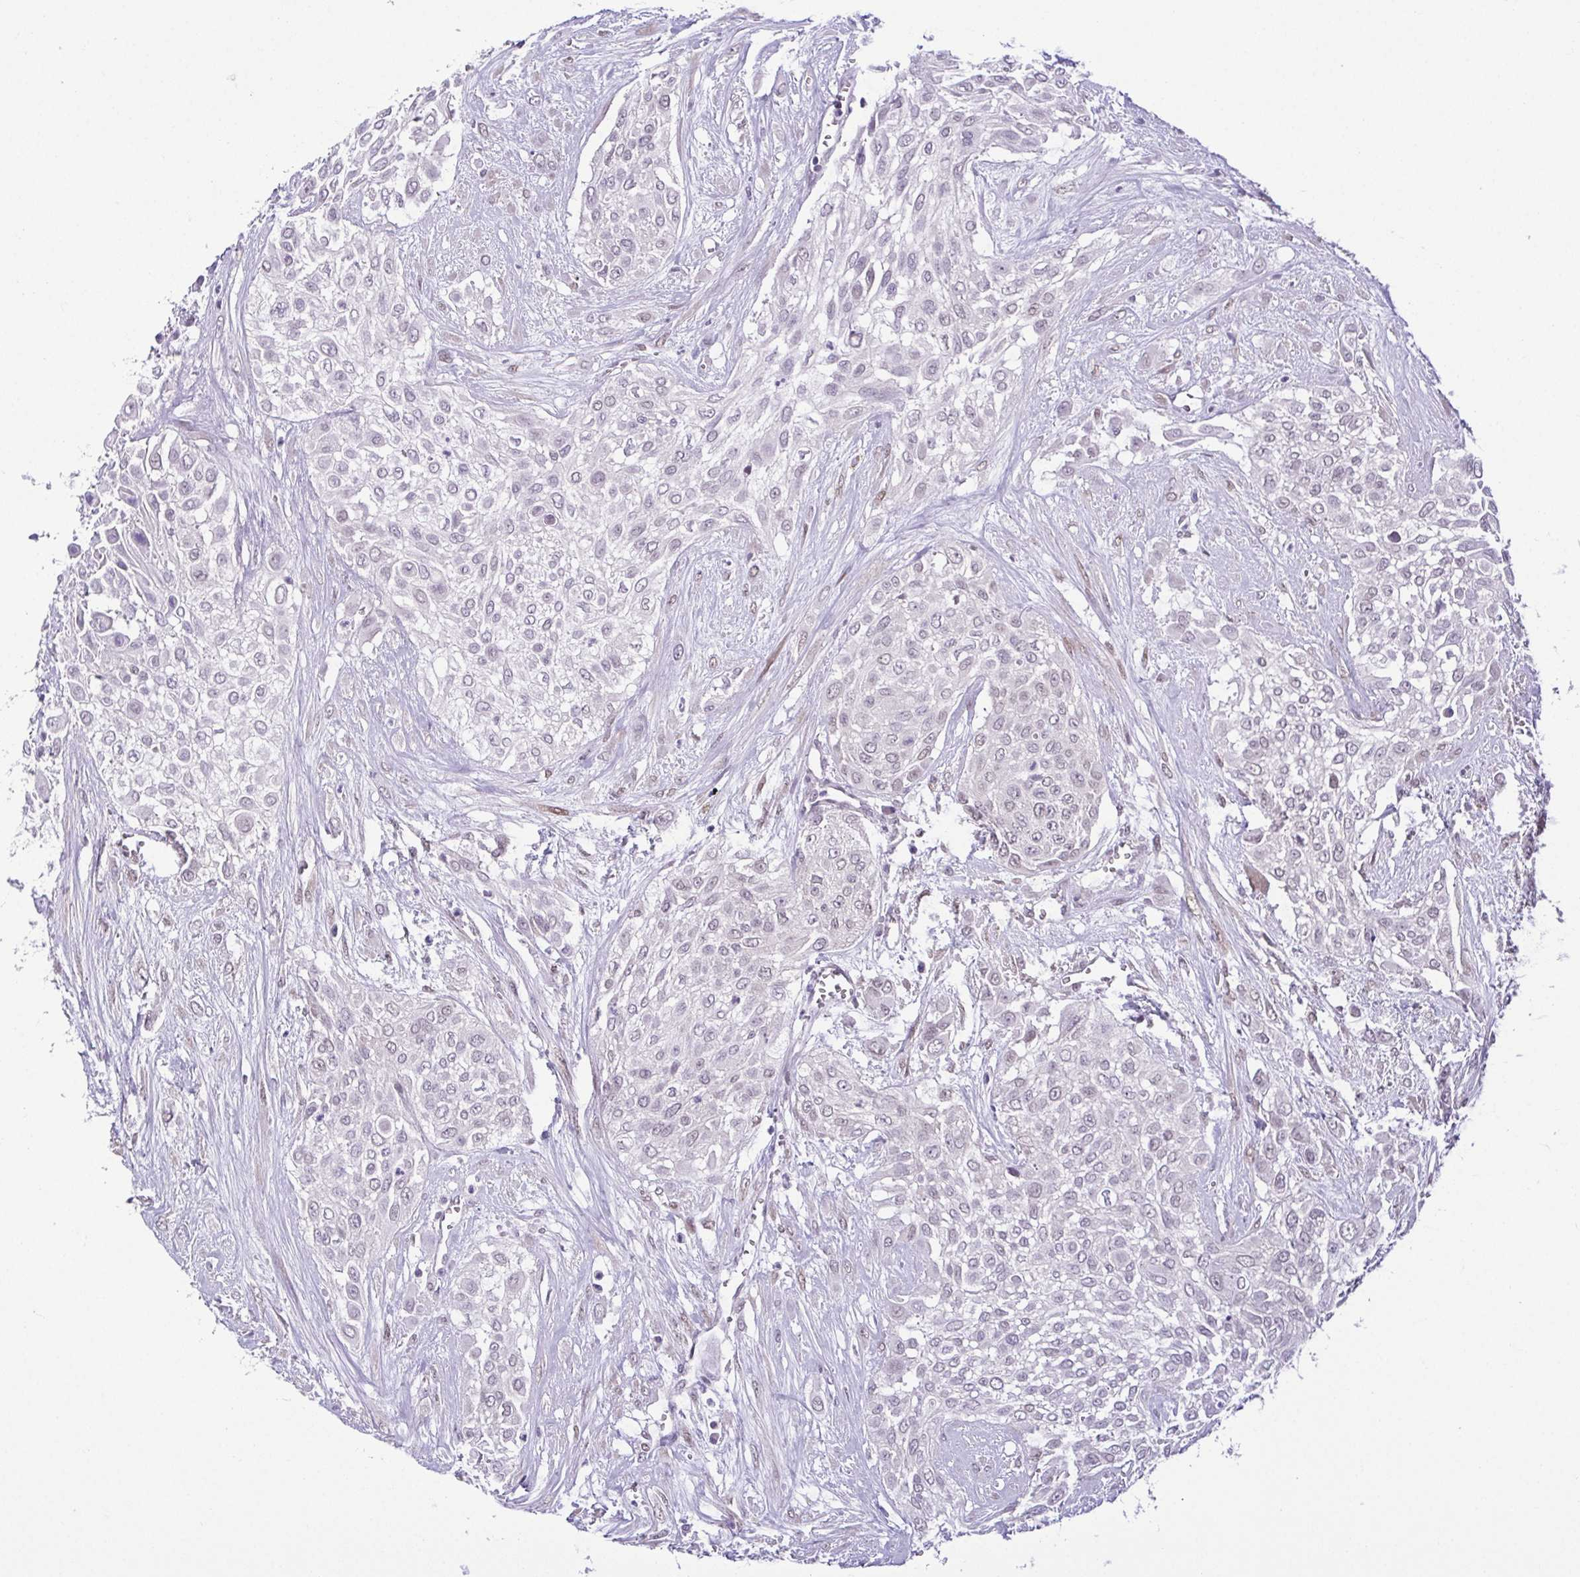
{"staining": {"intensity": "negative", "quantity": "none", "location": "none"}, "tissue": "urothelial cancer", "cell_type": "Tumor cells", "image_type": "cancer", "snomed": [{"axis": "morphology", "description": "Urothelial carcinoma, High grade"}, {"axis": "topography", "description": "Urinary bladder"}], "caption": "The photomicrograph displays no staining of tumor cells in high-grade urothelial carcinoma.", "gene": "RBM3", "patient": {"sex": "male", "age": 57}}